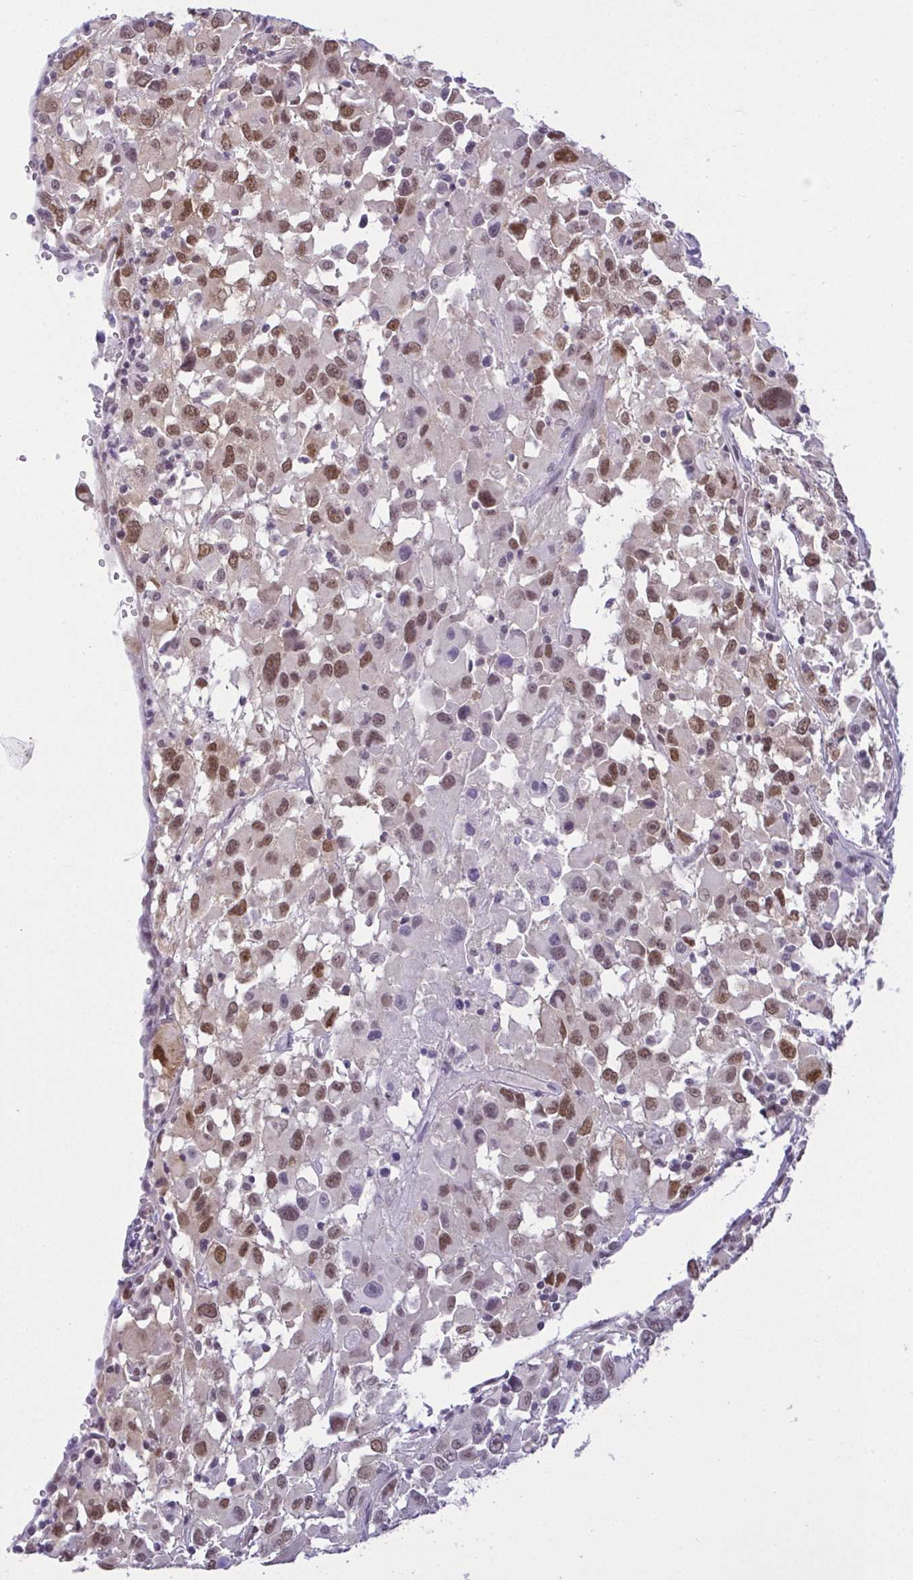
{"staining": {"intensity": "moderate", "quantity": ">75%", "location": "nuclear"}, "tissue": "melanoma", "cell_type": "Tumor cells", "image_type": "cancer", "snomed": [{"axis": "morphology", "description": "Malignant melanoma, Metastatic site"}, {"axis": "topography", "description": "Soft tissue"}], "caption": "Melanoma stained for a protein exhibits moderate nuclear positivity in tumor cells.", "gene": "RBM3", "patient": {"sex": "male", "age": 50}}